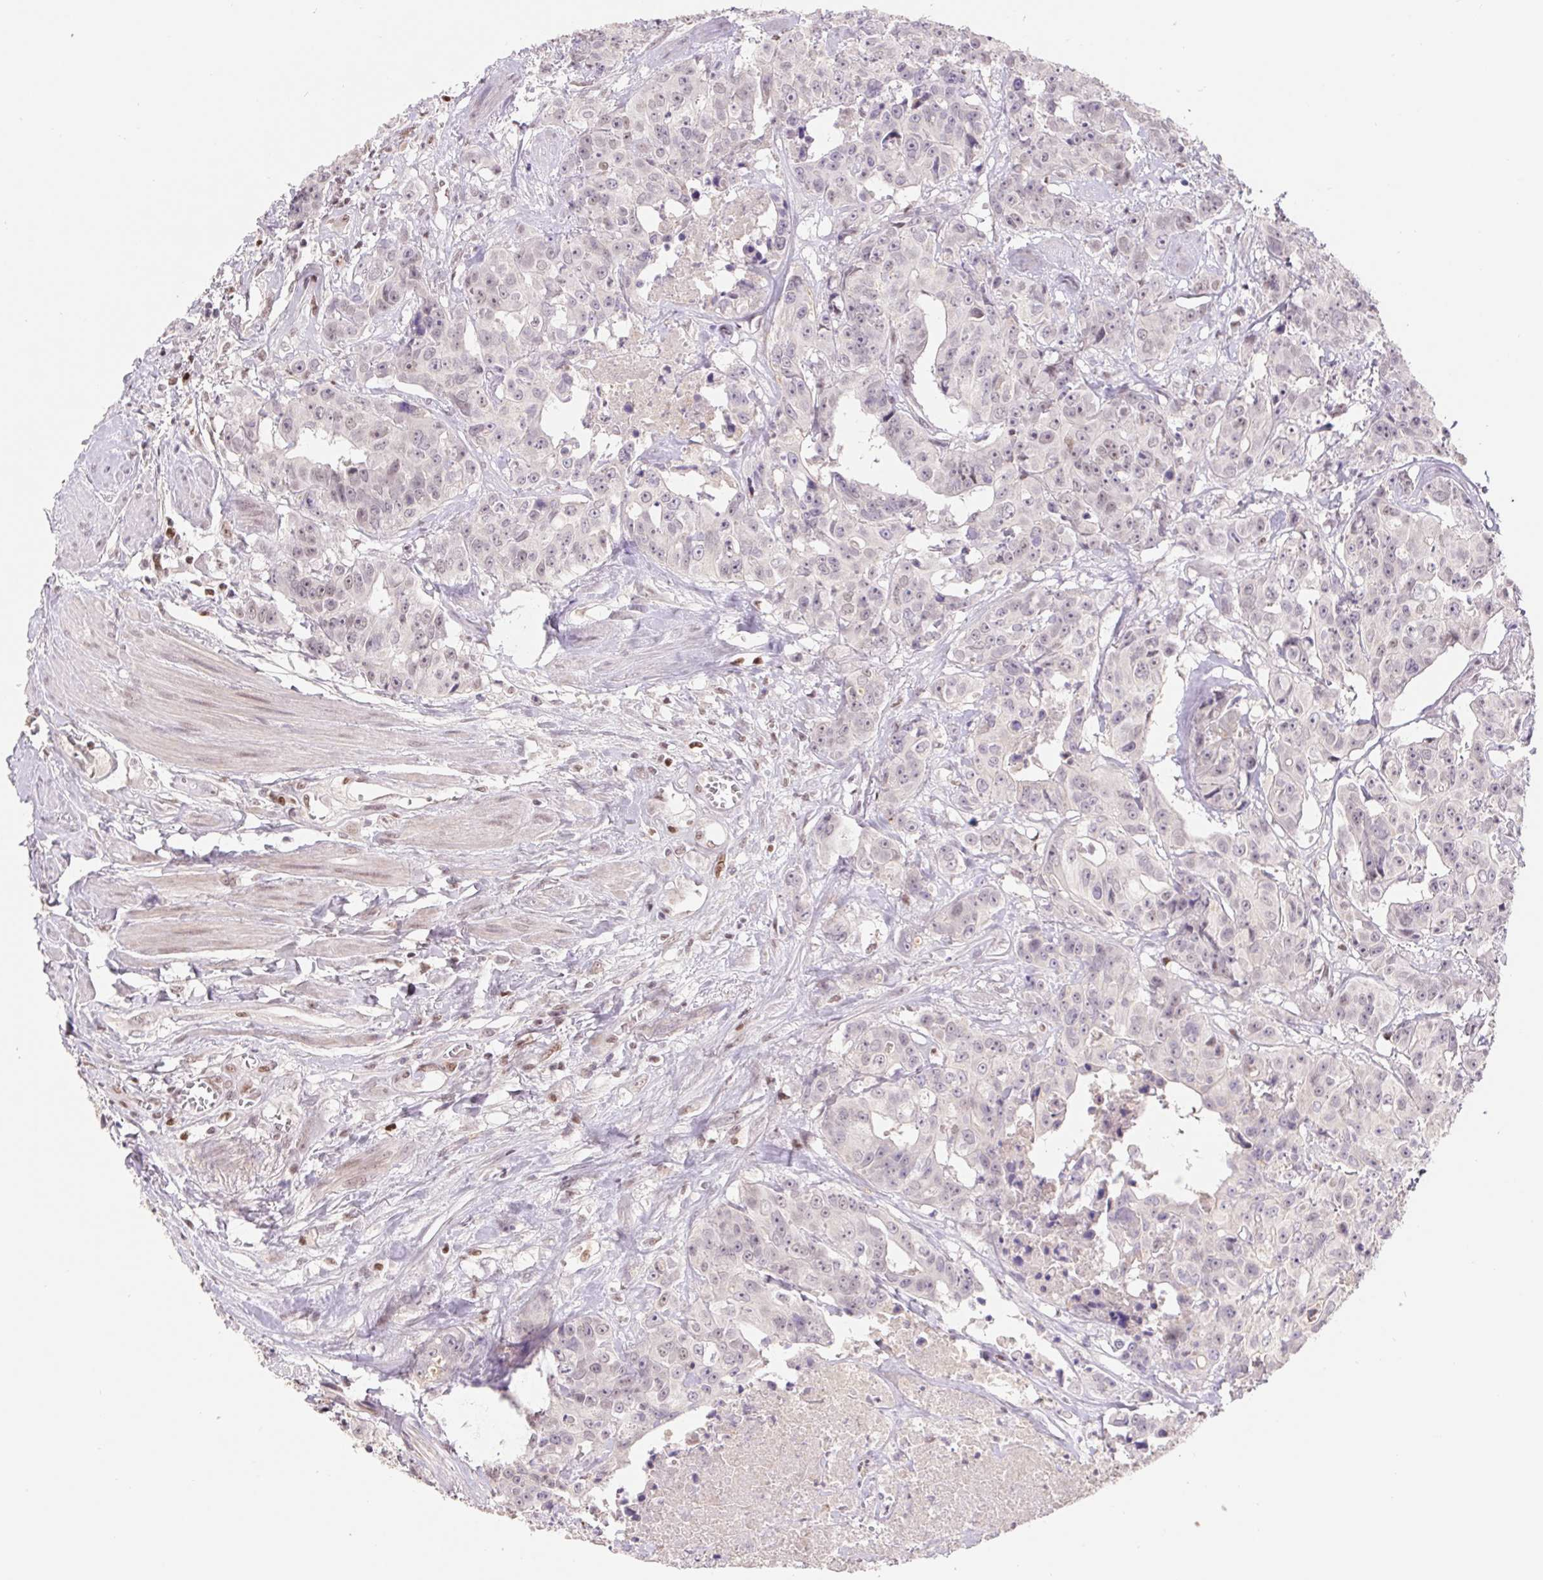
{"staining": {"intensity": "weak", "quantity": "<25%", "location": "nuclear"}, "tissue": "colorectal cancer", "cell_type": "Tumor cells", "image_type": "cancer", "snomed": [{"axis": "morphology", "description": "Adenocarcinoma, NOS"}, {"axis": "topography", "description": "Rectum"}], "caption": "Immunohistochemistry (IHC) photomicrograph of neoplastic tissue: human colorectal cancer stained with DAB demonstrates no significant protein staining in tumor cells.", "gene": "TRERF1", "patient": {"sex": "female", "age": 62}}